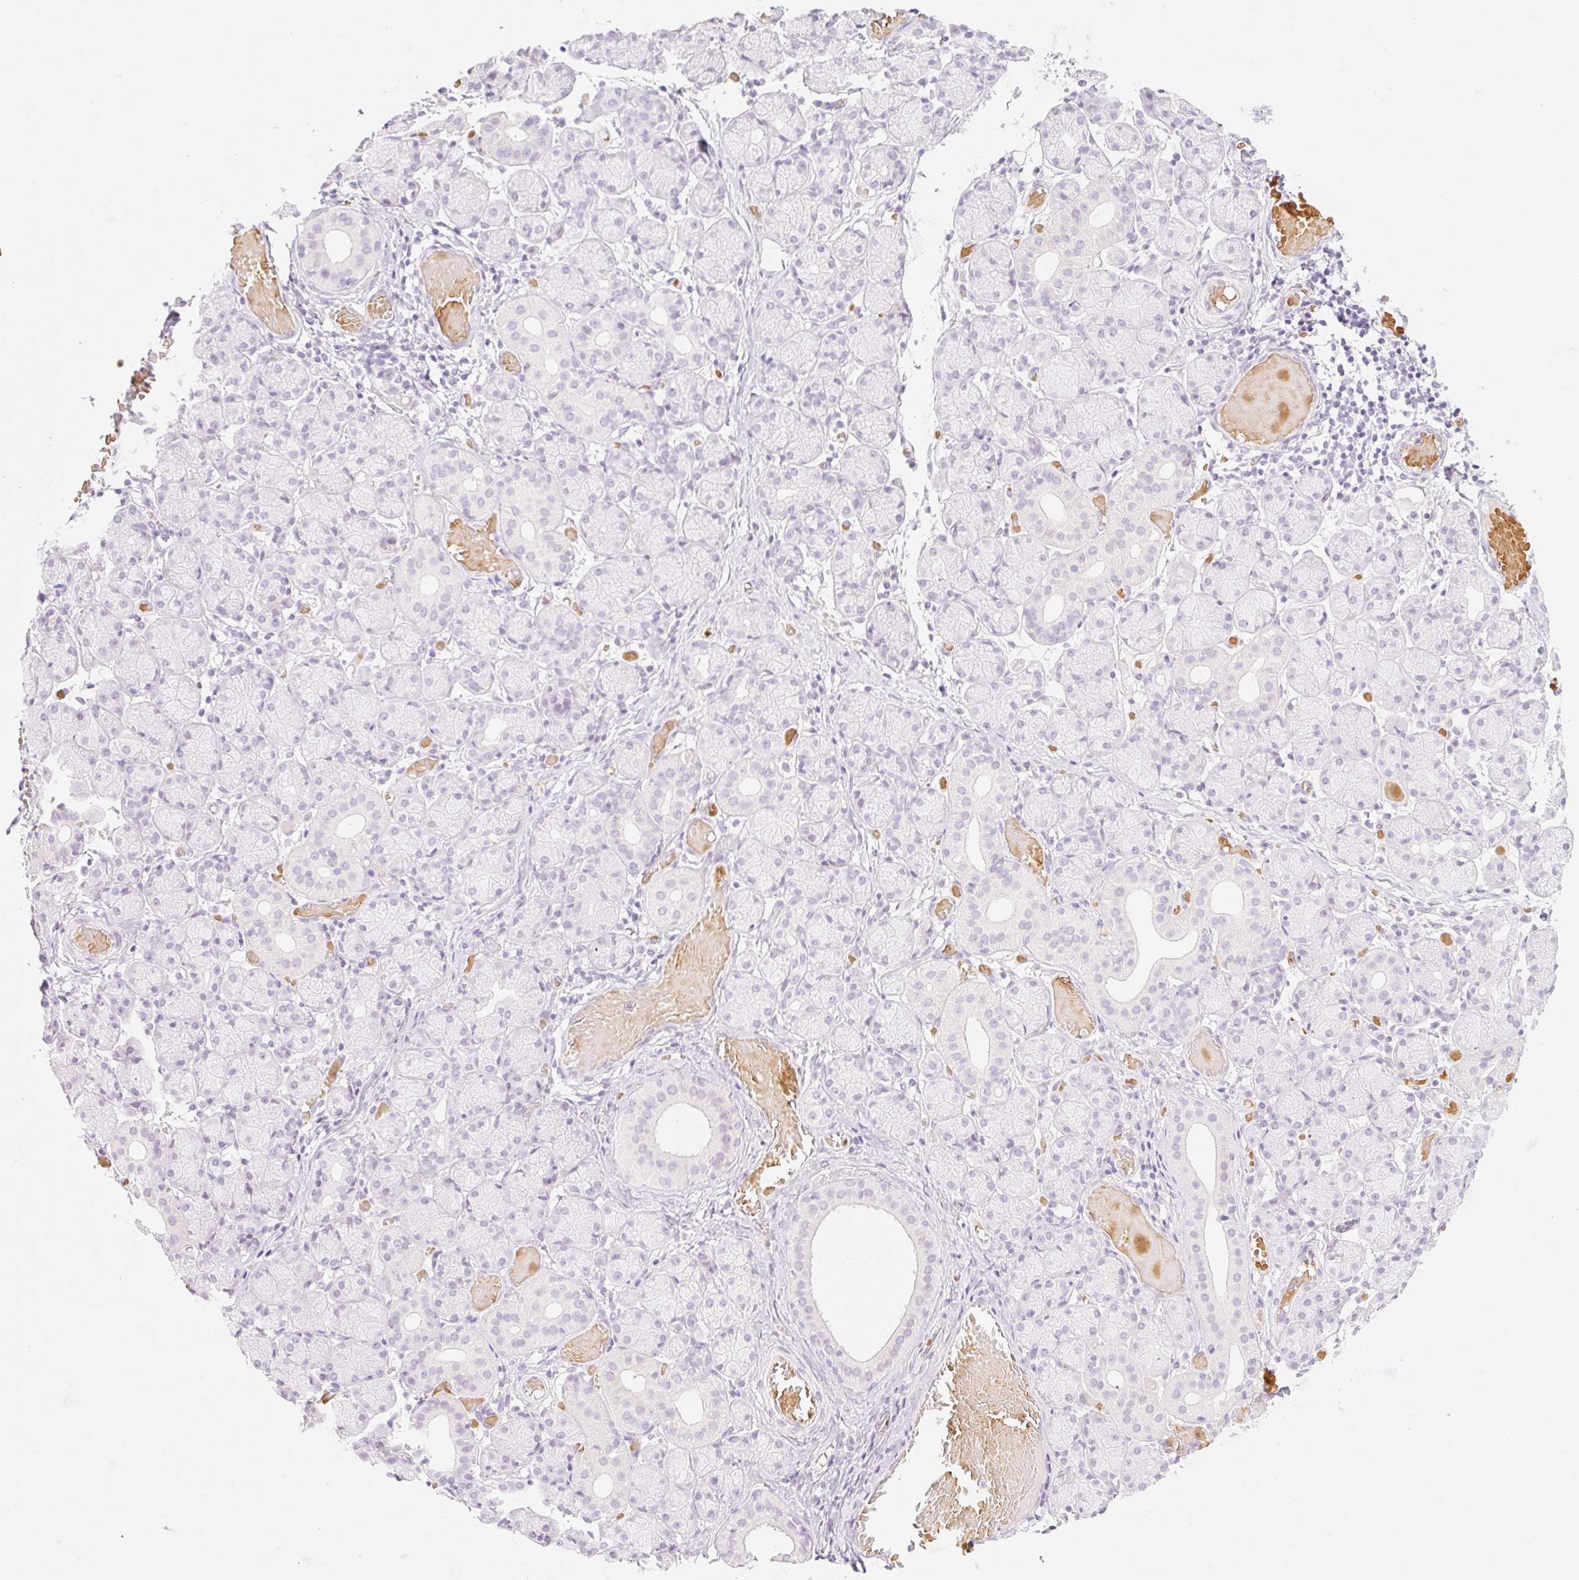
{"staining": {"intensity": "negative", "quantity": "none", "location": "none"}, "tissue": "salivary gland", "cell_type": "Glandular cells", "image_type": "normal", "snomed": [{"axis": "morphology", "description": "Normal tissue, NOS"}, {"axis": "topography", "description": "Salivary gland"}], "caption": "Image shows no significant protein positivity in glandular cells of normal salivary gland. The staining is performed using DAB brown chromogen with nuclei counter-stained in using hematoxylin.", "gene": "TAF1L", "patient": {"sex": "female", "age": 24}}